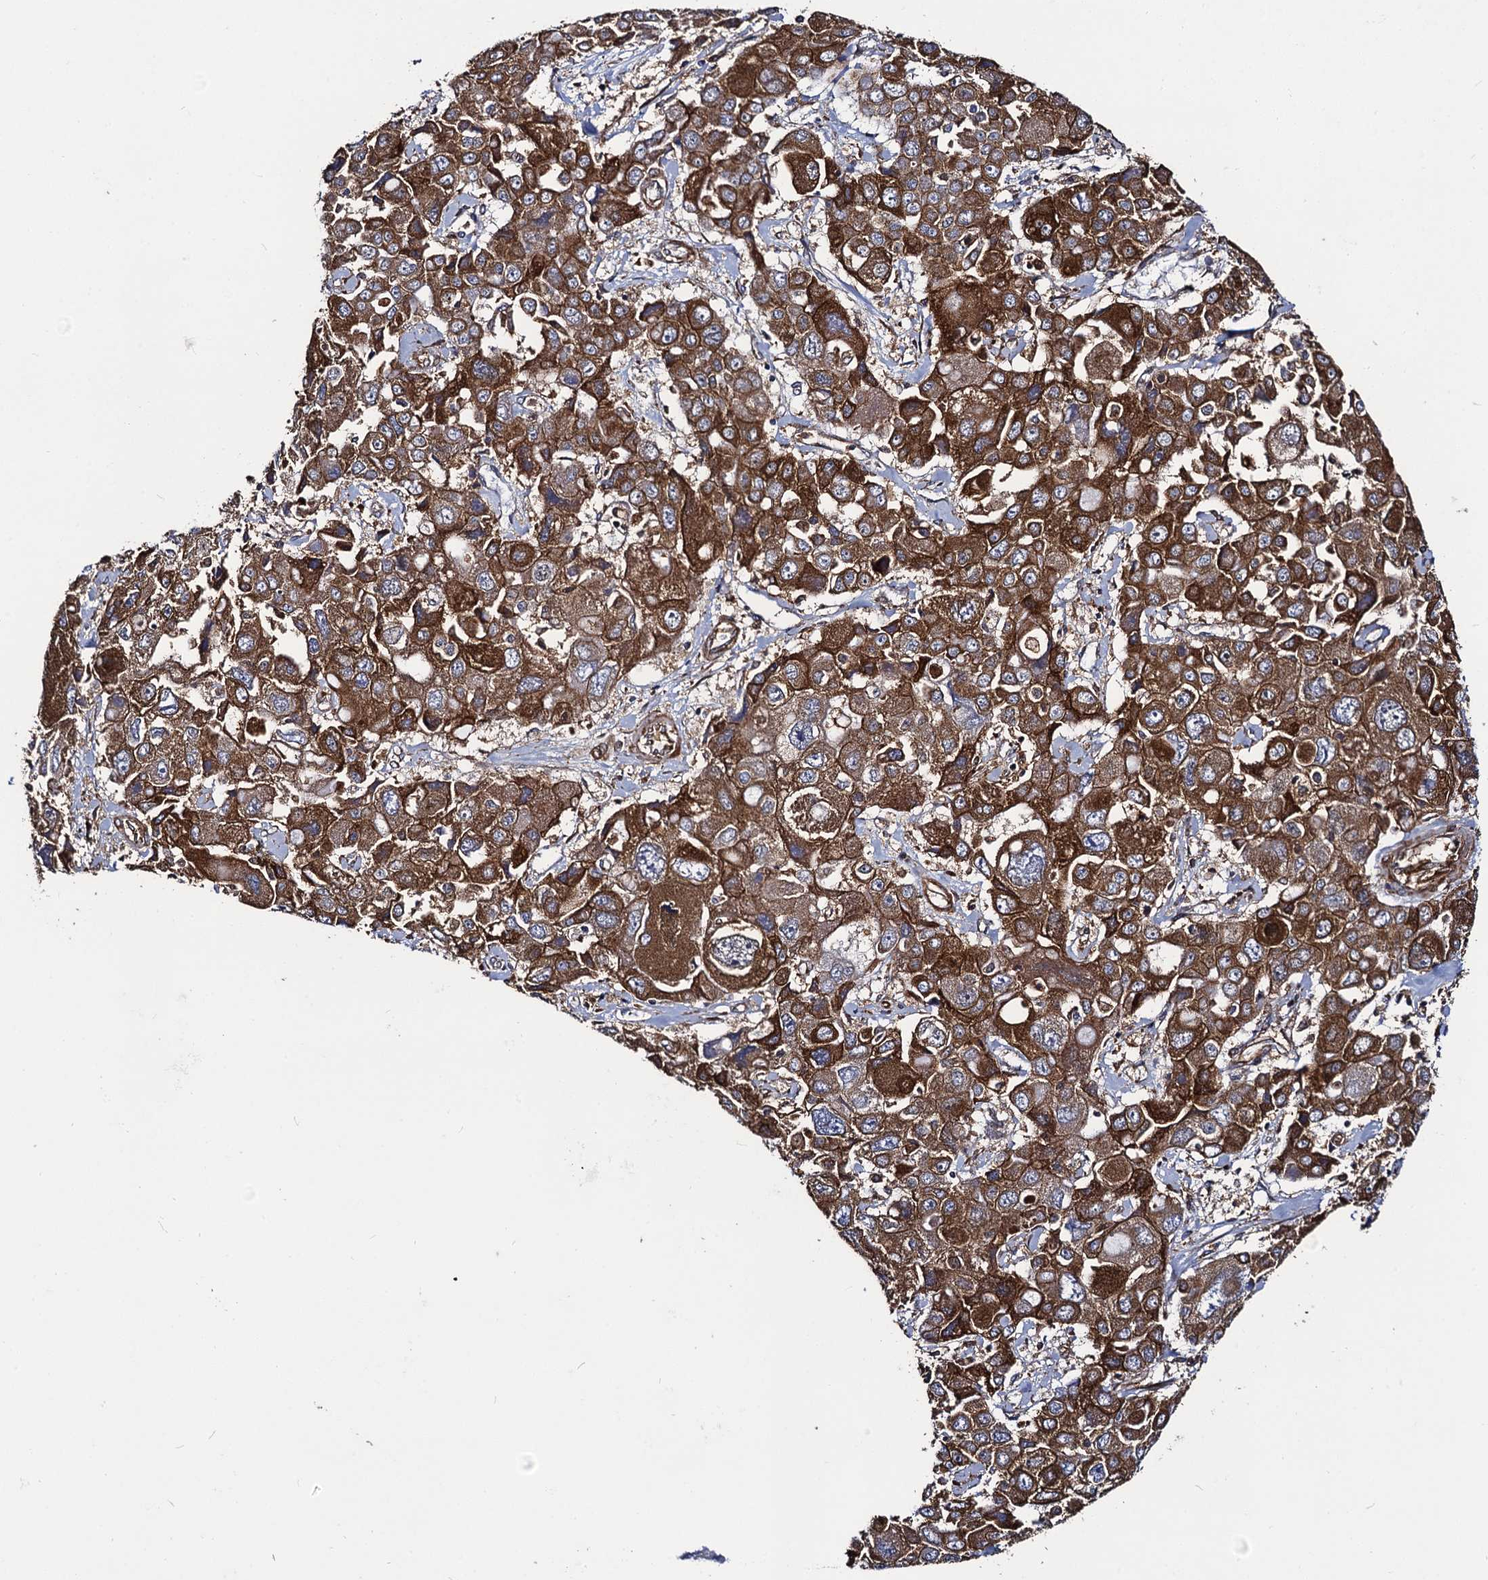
{"staining": {"intensity": "strong", "quantity": ">75%", "location": "cytoplasmic/membranous"}, "tissue": "liver cancer", "cell_type": "Tumor cells", "image_type": "cancer", "snomed": [{"axis": "morphology", "description": "Cholangiocarcinoma"}, {"axis": "topography", "description": "Liver"}], "caption": "Liver cancer (cholangiocarcinoma) stained with a protein marker shows strong staining in tumor cells.", "gene": "DYDC1", "patient": {"sex": "male", "age": 67}}